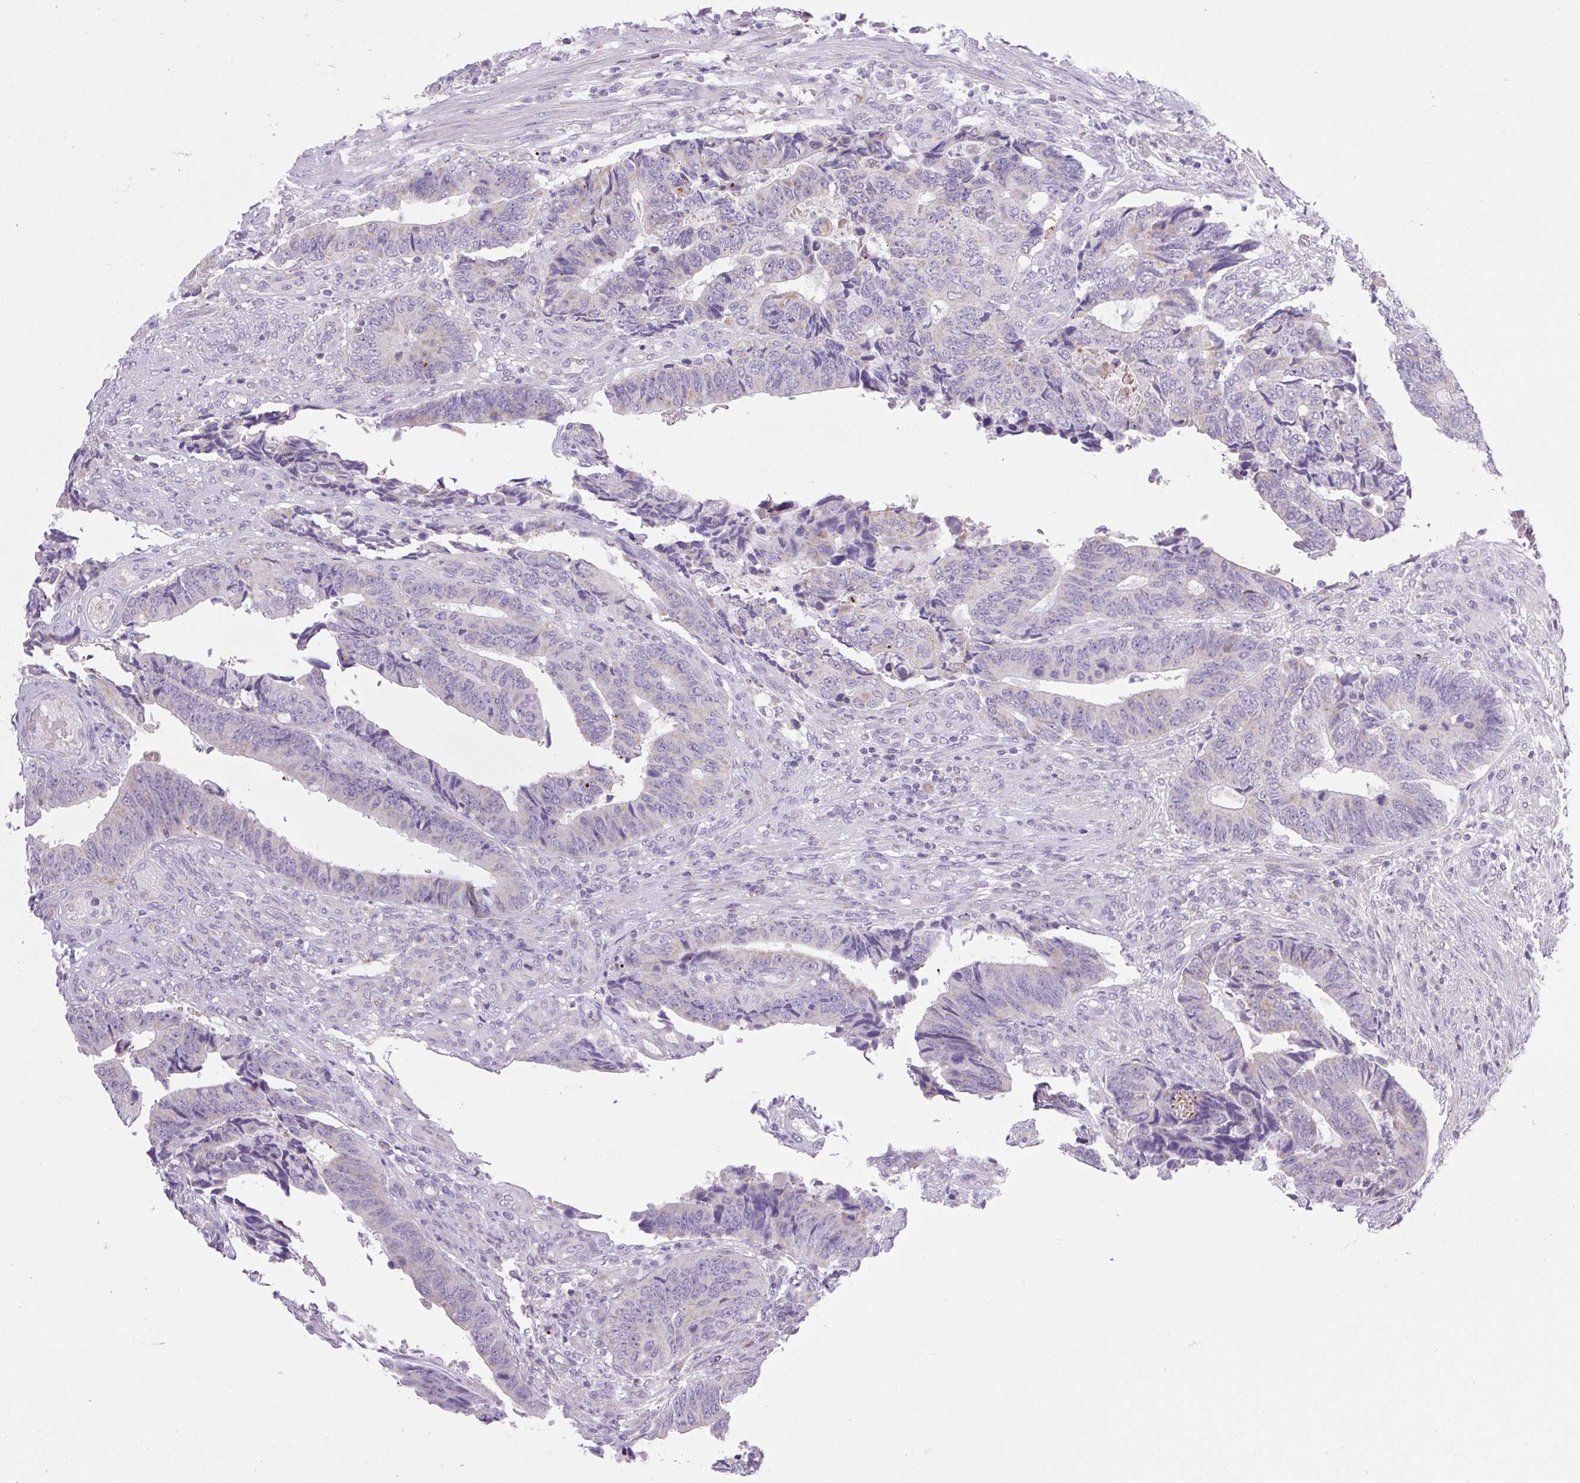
{"staining": {"intensity": "negative", "quantity": "none", "location": "none"}, "tissue": "colorectal cancer", "cell_type": "Tumor cells", "image_type": "cancer", "snomed": [{"axis": "morphology", "description": "Adenocarcinoma, NOS"}, {"axis": "topography", "description": "Colon"}], "caption": "The image exhibits no staining of tumor cells in colorectal cancer.", "gene": "RNASE10", "patient": {"sex": "male", "age": 87}}